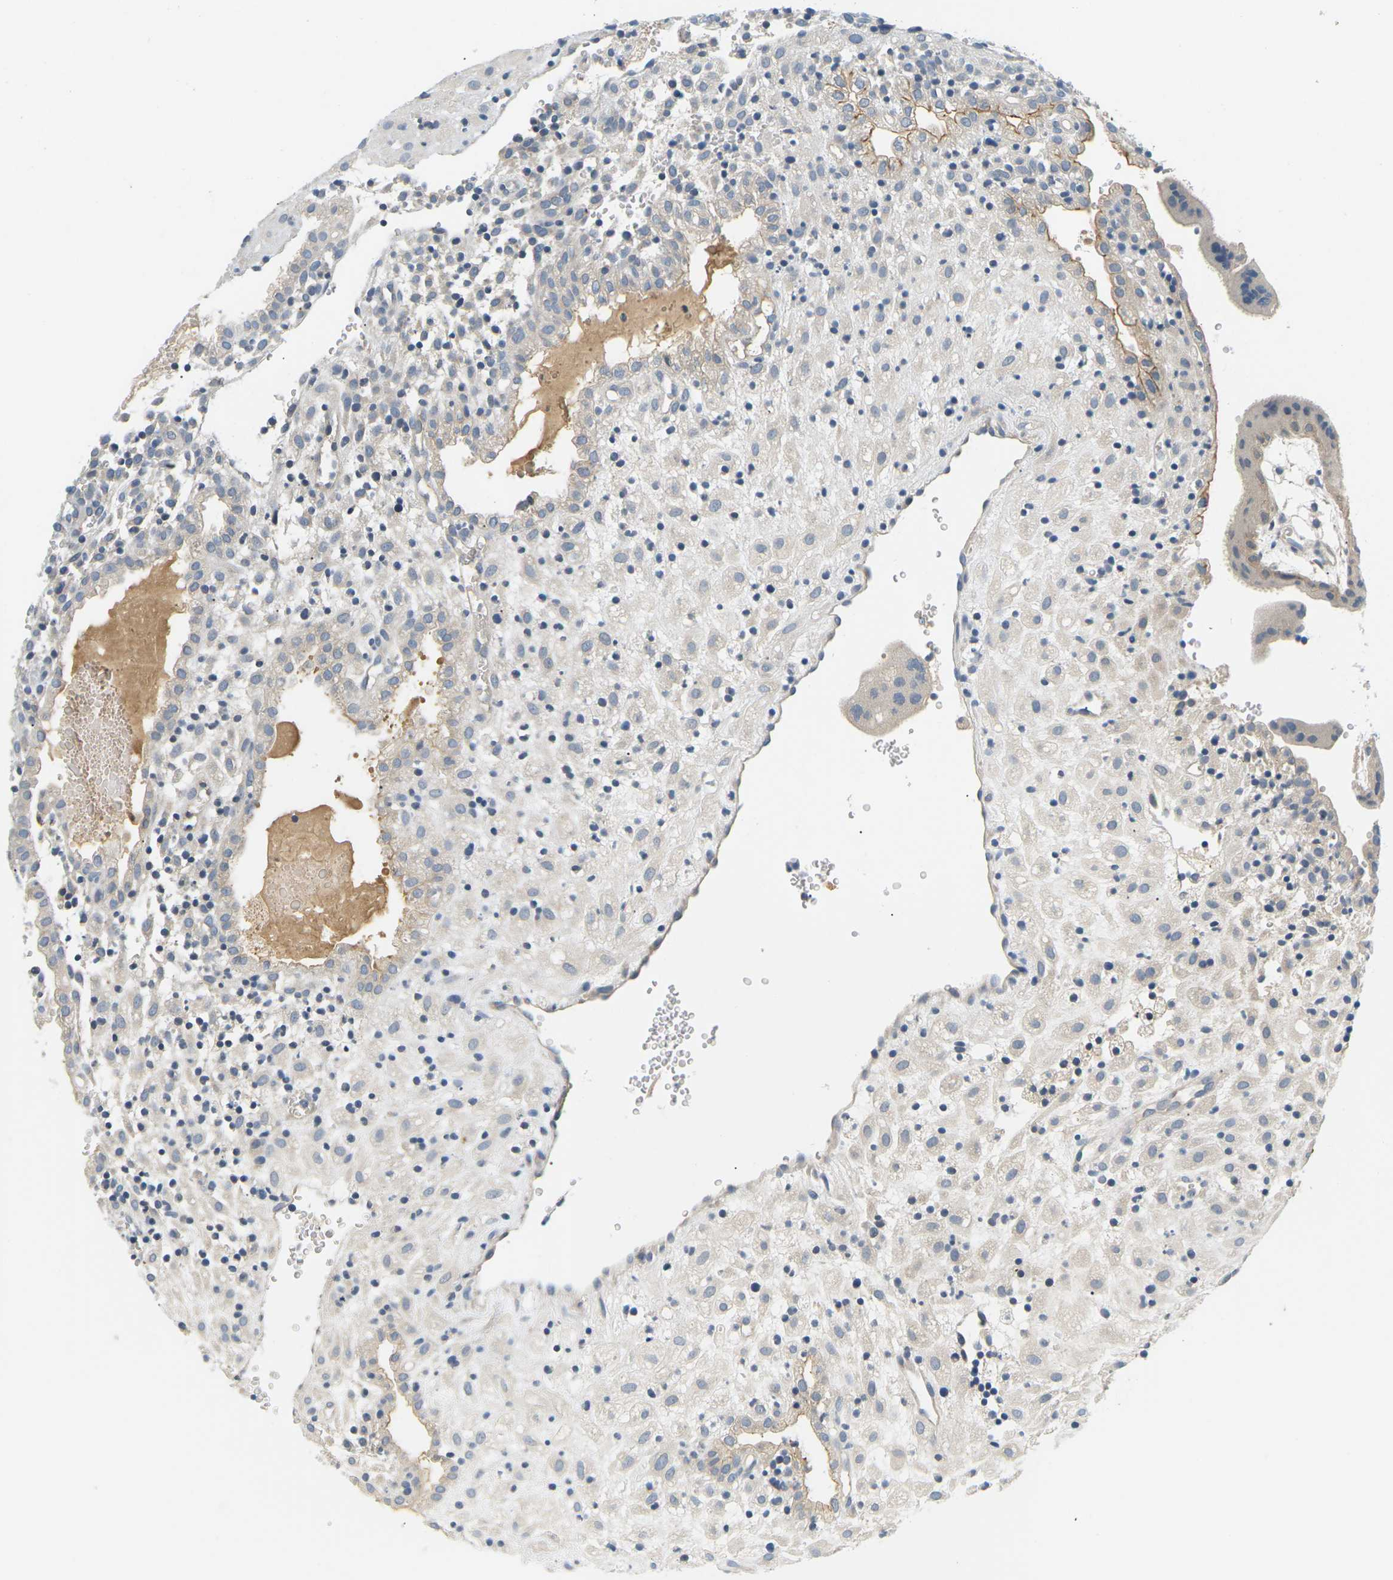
{"staining": {"intensity": "negative", "quantity": "none", "location": "none"}, "tissue": "placenta", "cell_type": "Decidual cells", "image_type": "normal", "snomed": [{"axis": "morphology", "description": "Normal tissue, NOS"}, {"axis": "topography", "description": "Placenta"}], "caption": "Histopathology image shows no significant protein positivity in decidual cells of benign placenta.", "gene": "EVA1C", "patient": {"sex": "female", "age": 18}}